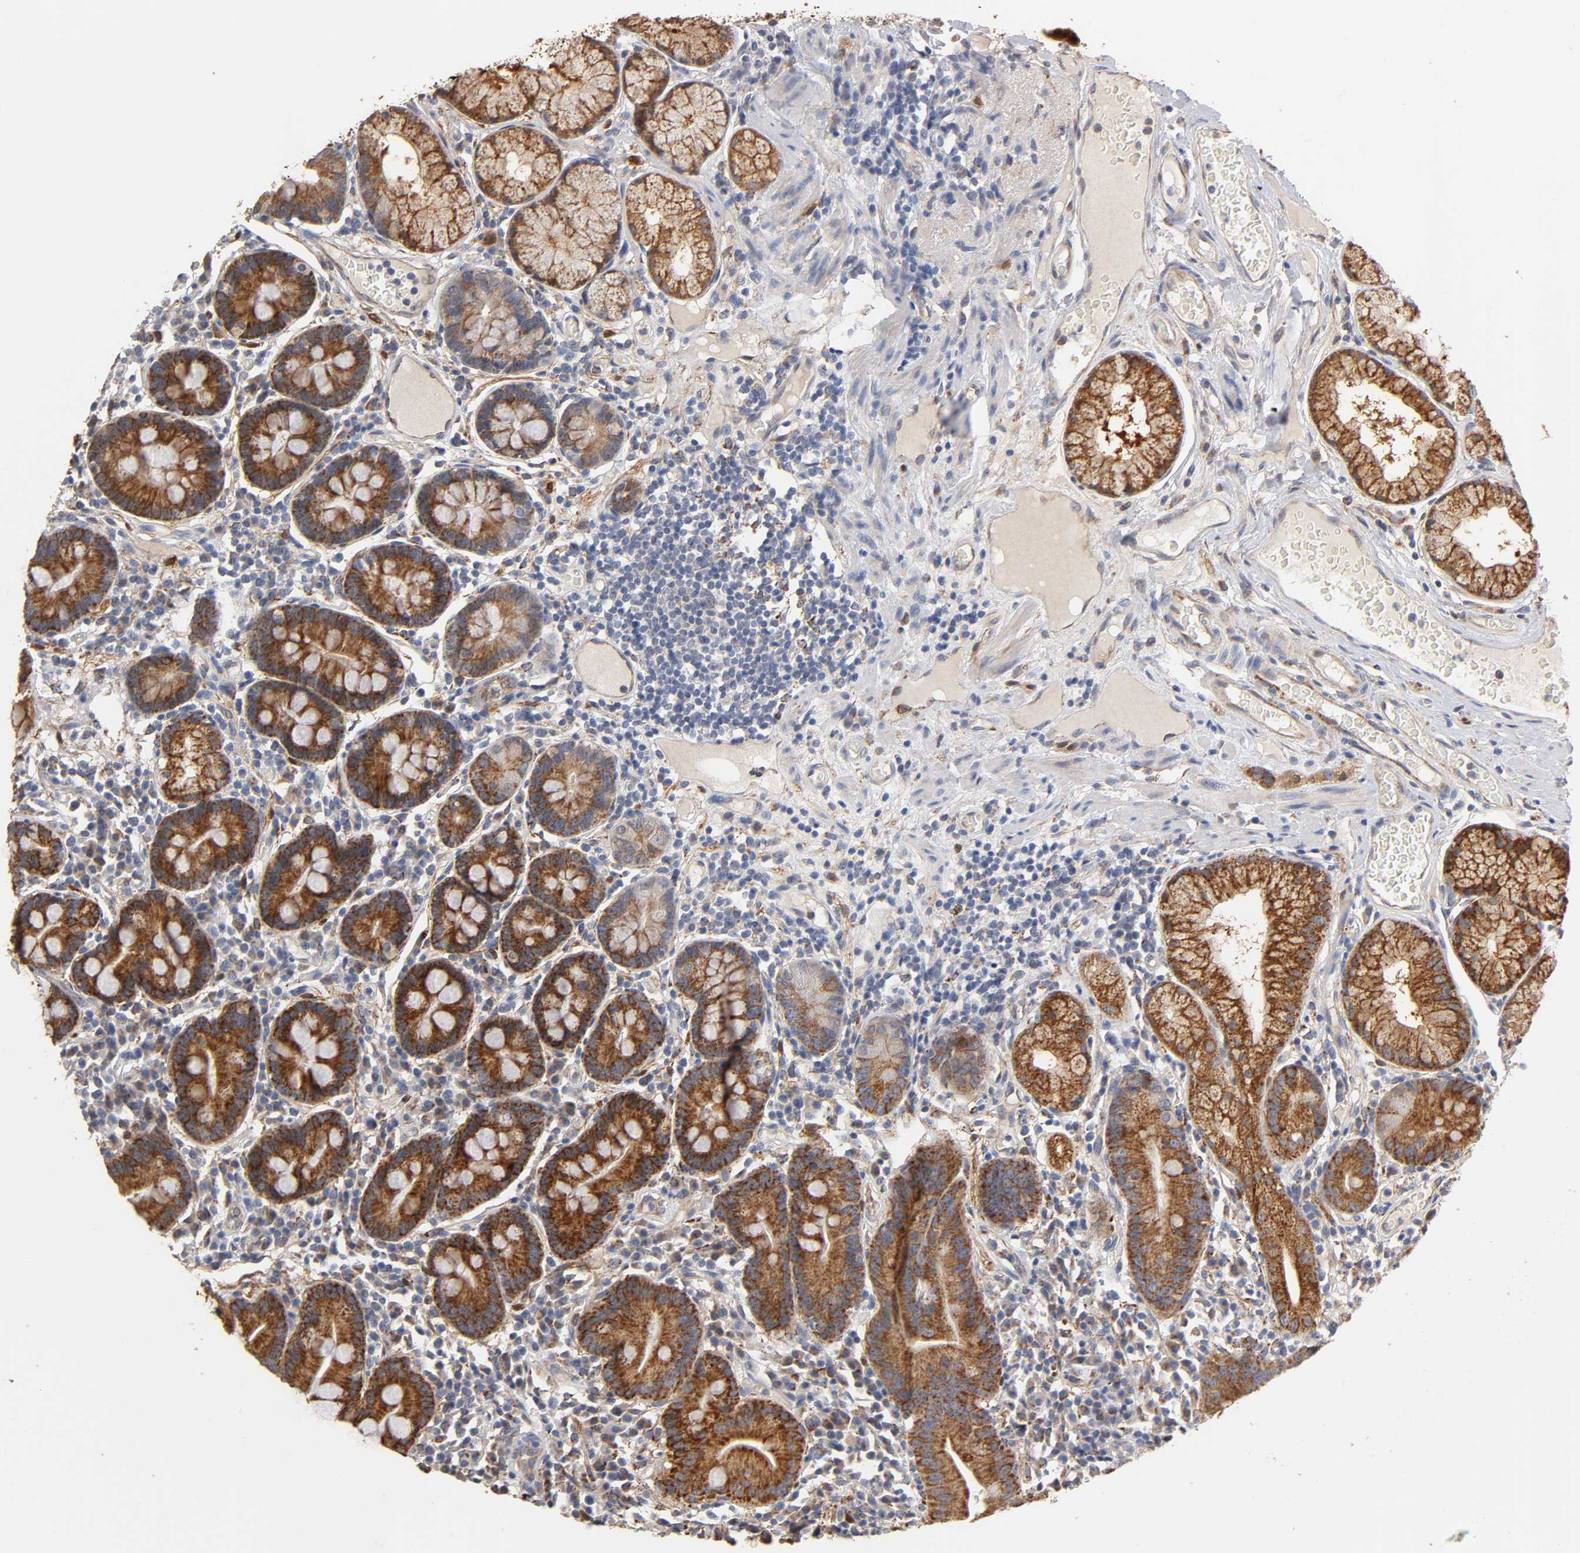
{"staining": {"intensity": "strong", "quantity": ">75%", "location": "cytoplasmic/membranous"}, "tissue": "duodenum", "cell_type": "Glandular cells", "image_type": "normal", "snomed": [{"axis": "morphology", "description": "Normal tissue, NOS"}, {"axis": "topography", "description": "Duodenum"}], "caption": "Glandular cells display high levels of strong cytoplasmic/membranous staining in approximately >75% of cells in unremarkable human duodenum.", "gene": "ISG15", "patient": {"sex": "male", "age": 50}}